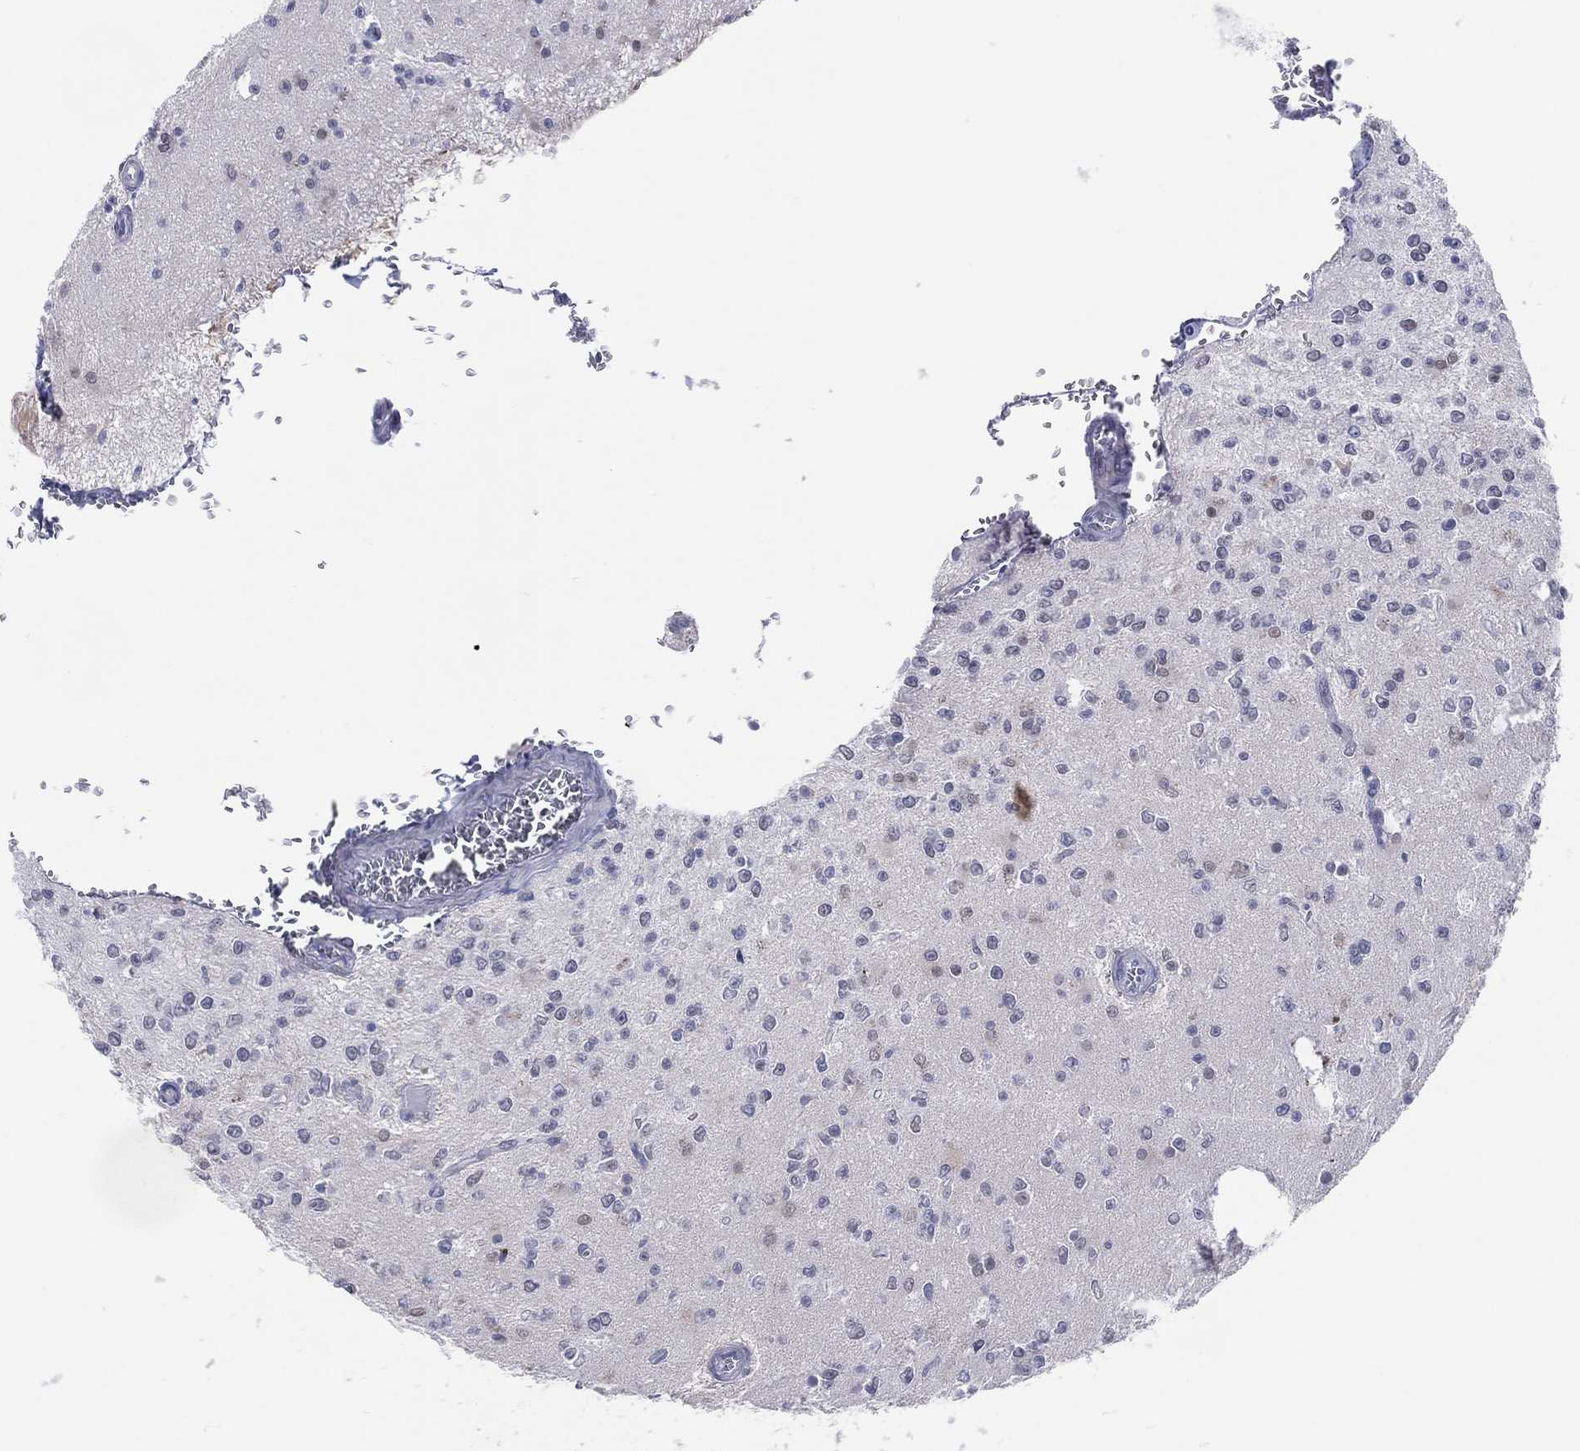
{"staining": {"intensity": "negative", "quantity": "none", "location": "none"}, "tissue": "glioma", "cell_type": "Tumor cells", "image_type": "cancer", "snomed": [{"axis": "morphology", "description": "Glioma, malignant, Low grade"}, {"axis": "topography", "description": "Brain"}], "caption": "Immunohistochemistry (IHC) photomicrograph of neoplastic tissue: human glioma stained with DAB (3,3'-diaminobenzidine) exhibits no significant protein expression in tumor cells.", "gene": "CFAP58", "patient": {"sex": "female", "age": 45}}